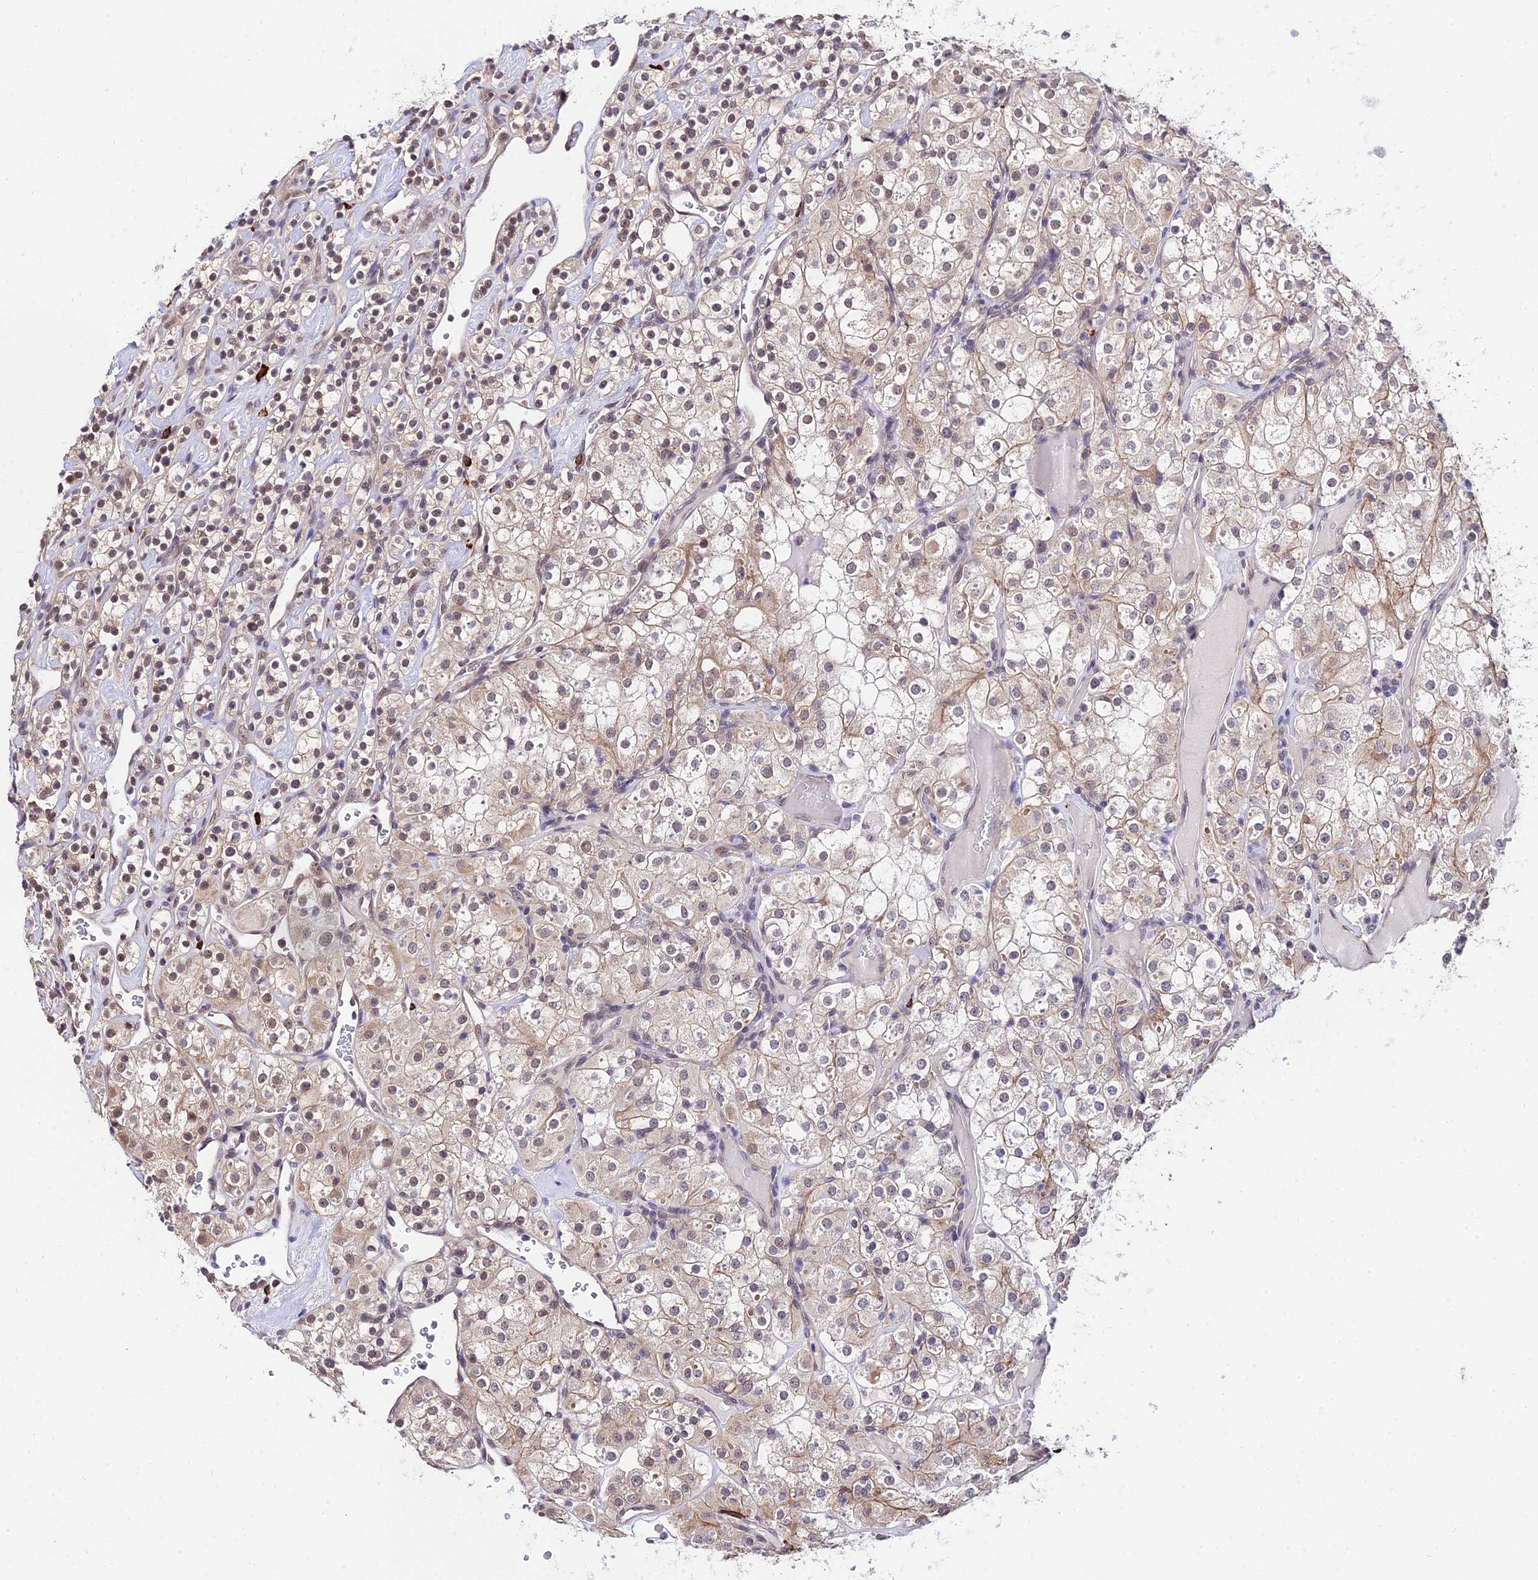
{"staining": {"intensity": "weak", "quantity": "25%-75%", "location": "nuclear"}, "tissue": "renal cancer", "cell_type": "Tumor cells", "image_type": "cancer", "snomed": [{"axis": "morphology", "description": "Adenocarcinoma, NOS"}, {"axis": "topography", "description": "Kidney"}], "caption": "Weak nuclear protein positivity is appreciated in approximately 25%-75% of tumor cells in renal adenocarcinoma.", "gene": "POLR2I", "patient": {"sex": "male", "age": 77}}